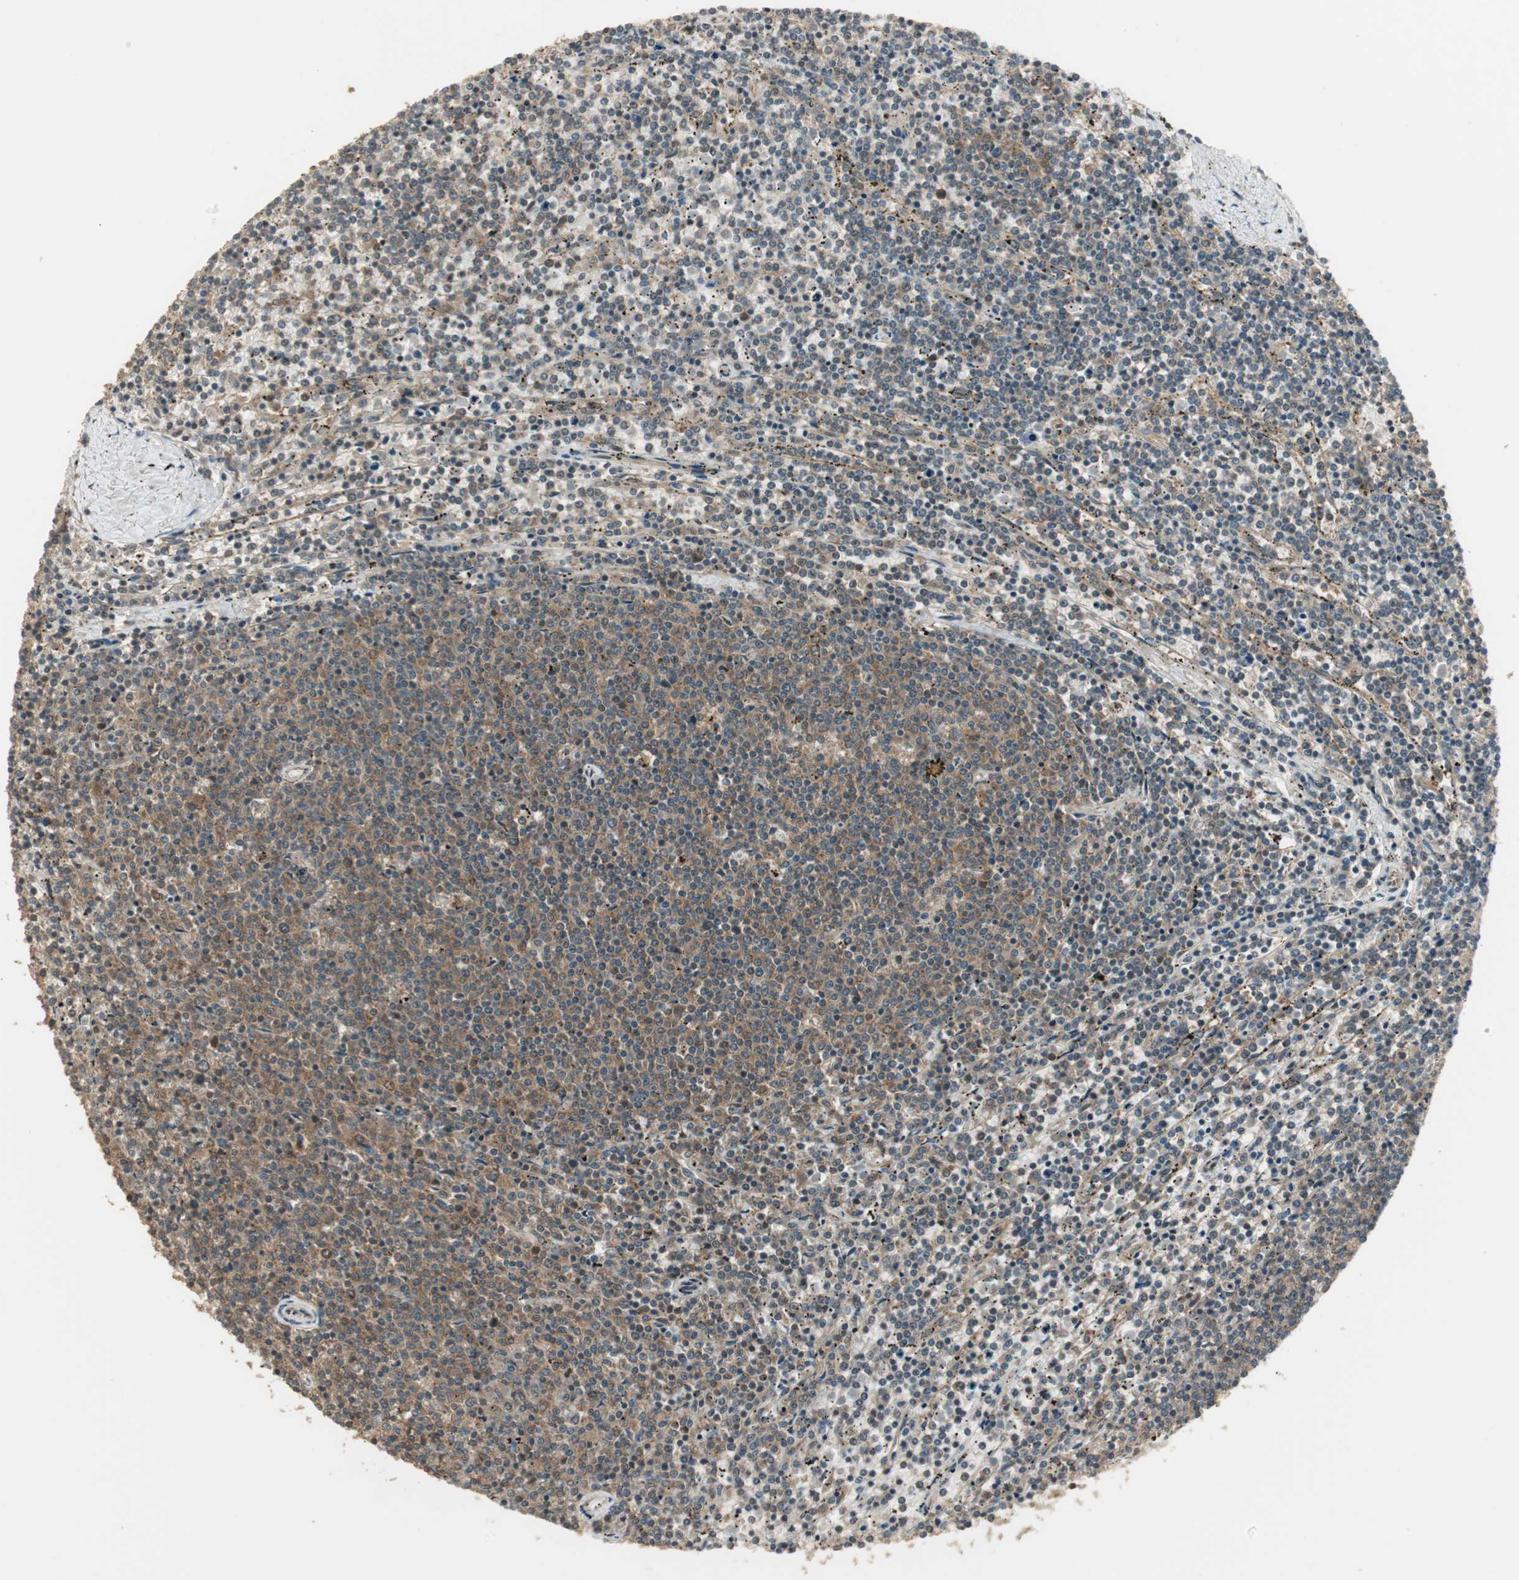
{"staining": {"intensity": "moderate", "quantity": "25%-75%", "location": "cytoplasmic/membranous"}, "tissue": "lymphoma", "cell_type": "Tumor cells", "image_type": "cancer", "snomed": [{"axis": "morphology", "description": "Malignant lymphoma, non-Hodgkin's type, Low grade"}, {"axis": "topography", "description": "Spleen"}], "caption": "Protein staining shows moderate cytoplasmic/membranous expression in about 25%-75% of tumor cells in malignant lymphoma, non-Hodgkin's type (low-grade).", "gene": "PFDN5", "patient": {"sex": "female", "age": 50}}